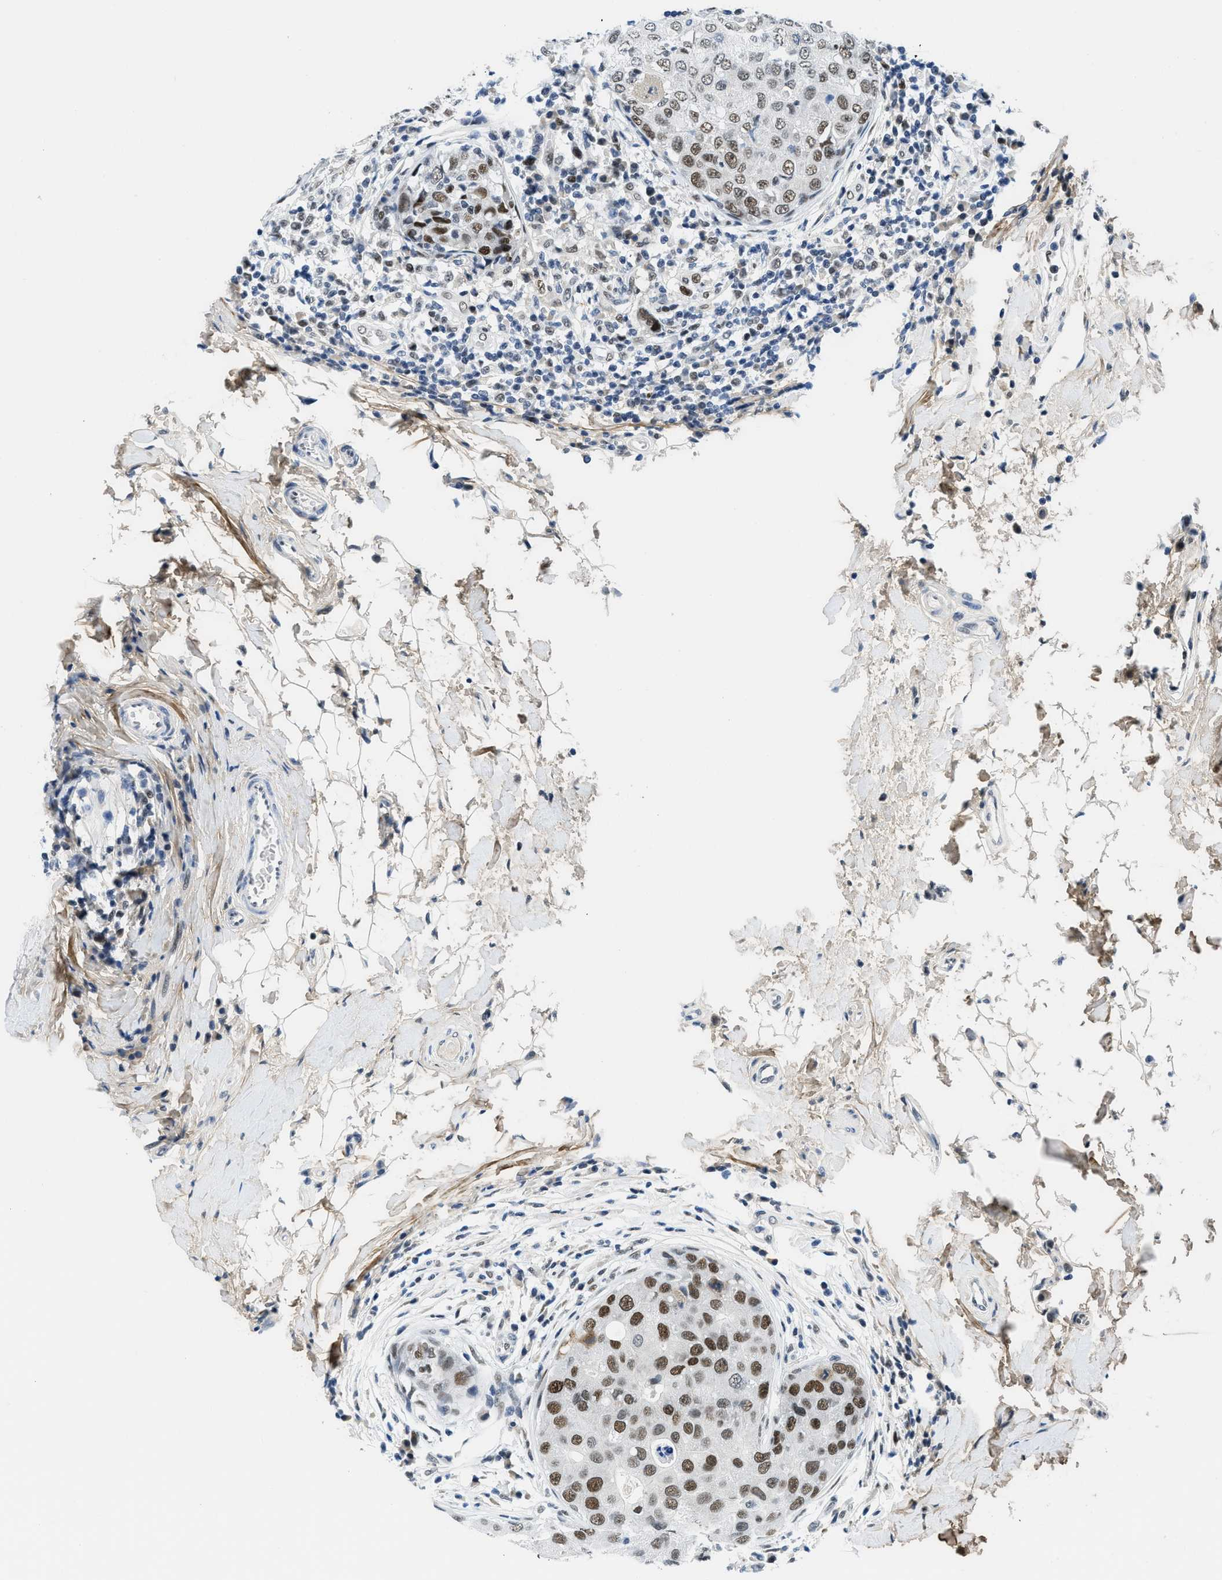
{"staining": {"intensity": "moderate", "quantity": ">75%", "location": "nuclear"}, "tissue": "breast cancer", "cell_type": "Tumor cells", "image_type": "cancer", "snomed": [{"axis": "morphology", "description": "Duct carcinoma"}, {"axis": "topography", "description": "Breast"}], "caption": "Human intraductal carcinoma (breast) stained for a protein (brown) reveals moderate nuclear positive positivity in approximately >75% of tumor cells.", "gene": "SMARCAD1", "patient": {"sex": "female", "age": 27}}